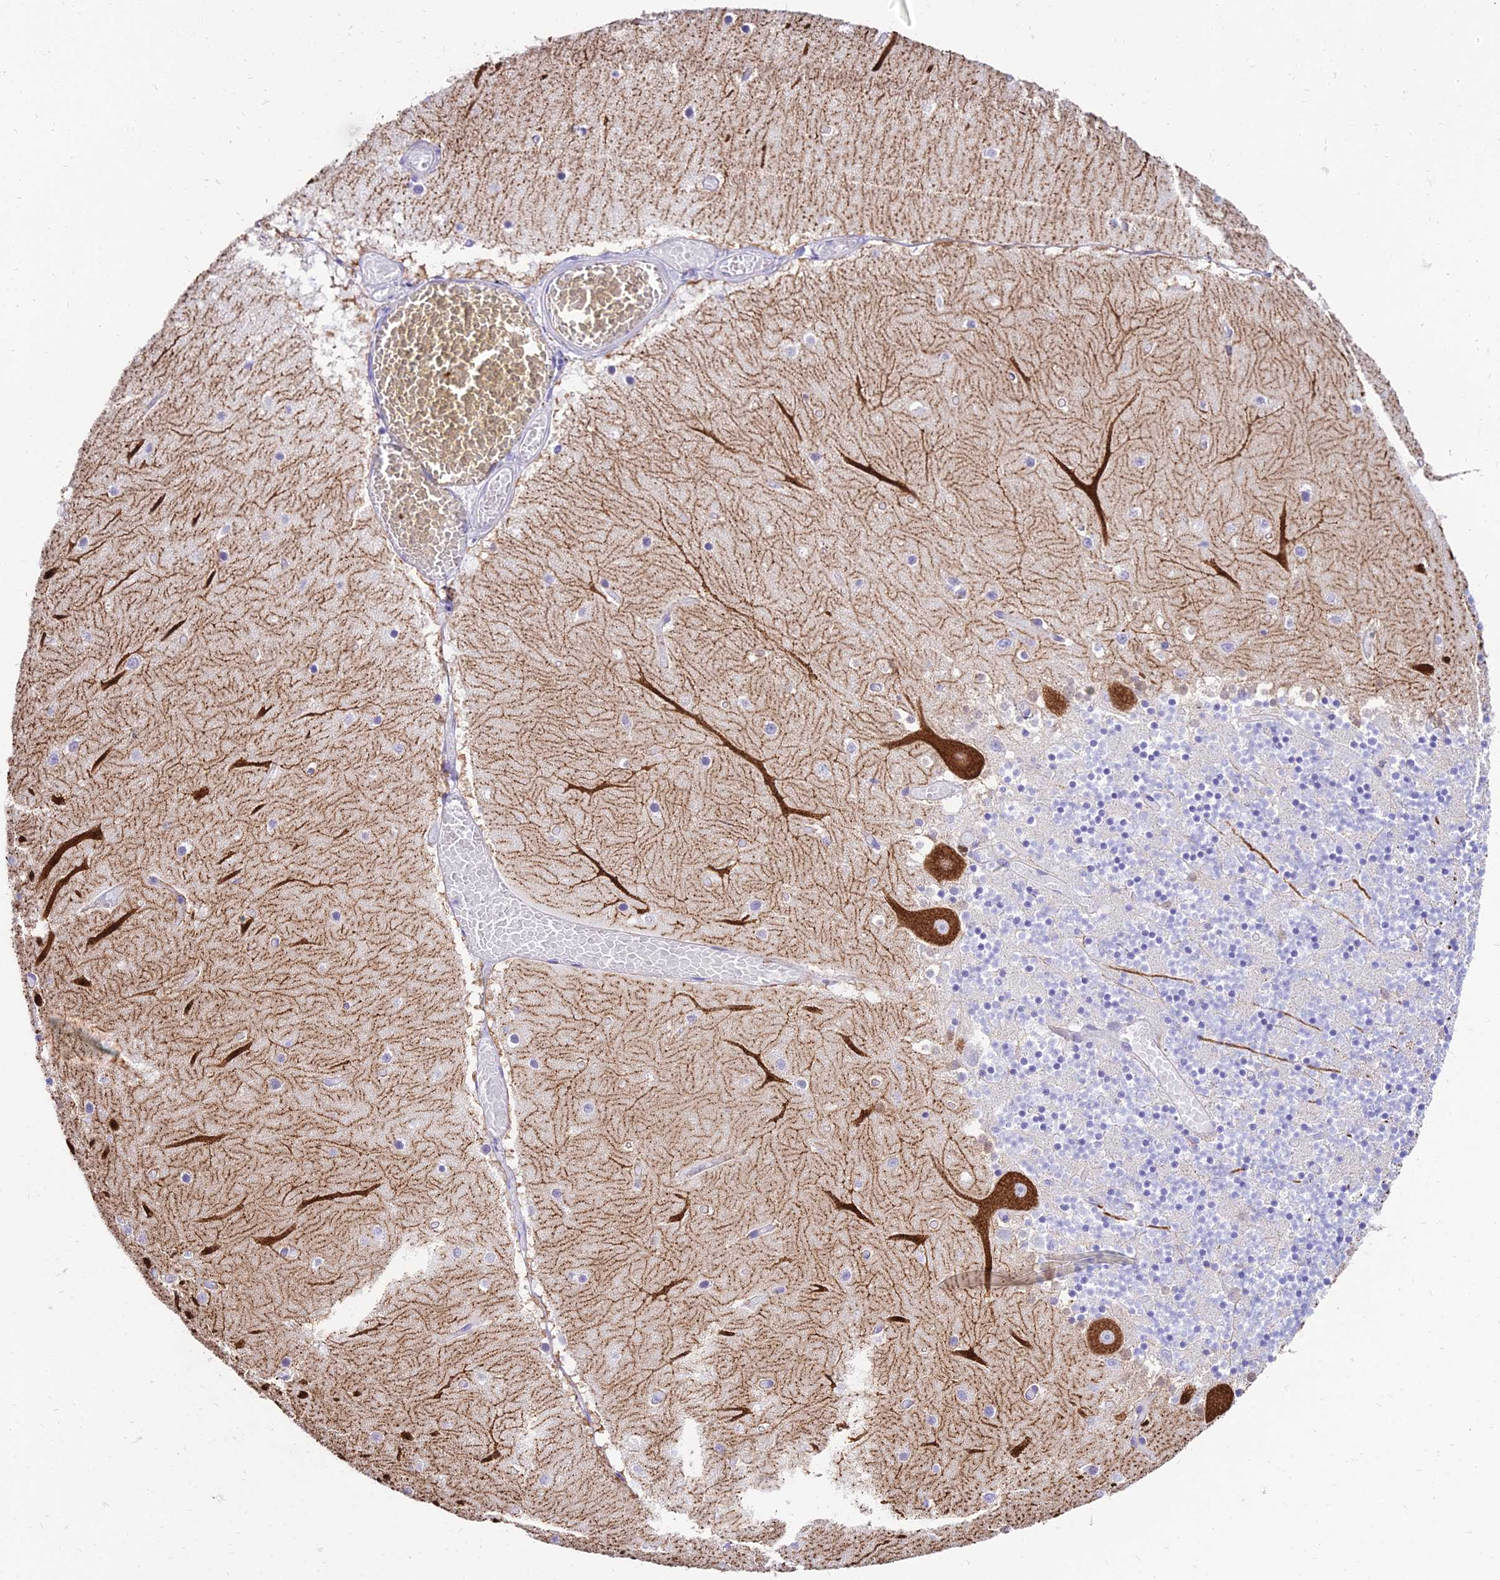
{"staining": {"intensity": "negative", "quantity": "none", "location": "none"}, "tissue": "cerebellum", "cell_type": "Cells in granular layer", "image_type": "normal", "snomed": [{"axis": "morphology", "description": "Normal tissue, NOS"}, {"axis": "topography", "description": "Cerebellum"}], "caption": "DAB (3,3'-diaminobenzidine) immunohistochemical staining of unremarkable human cerebellum demonstrates no significant staining in cells in granular layer.", "gene": "TAC3", "patient": {"sex": "female", "age": 28}}